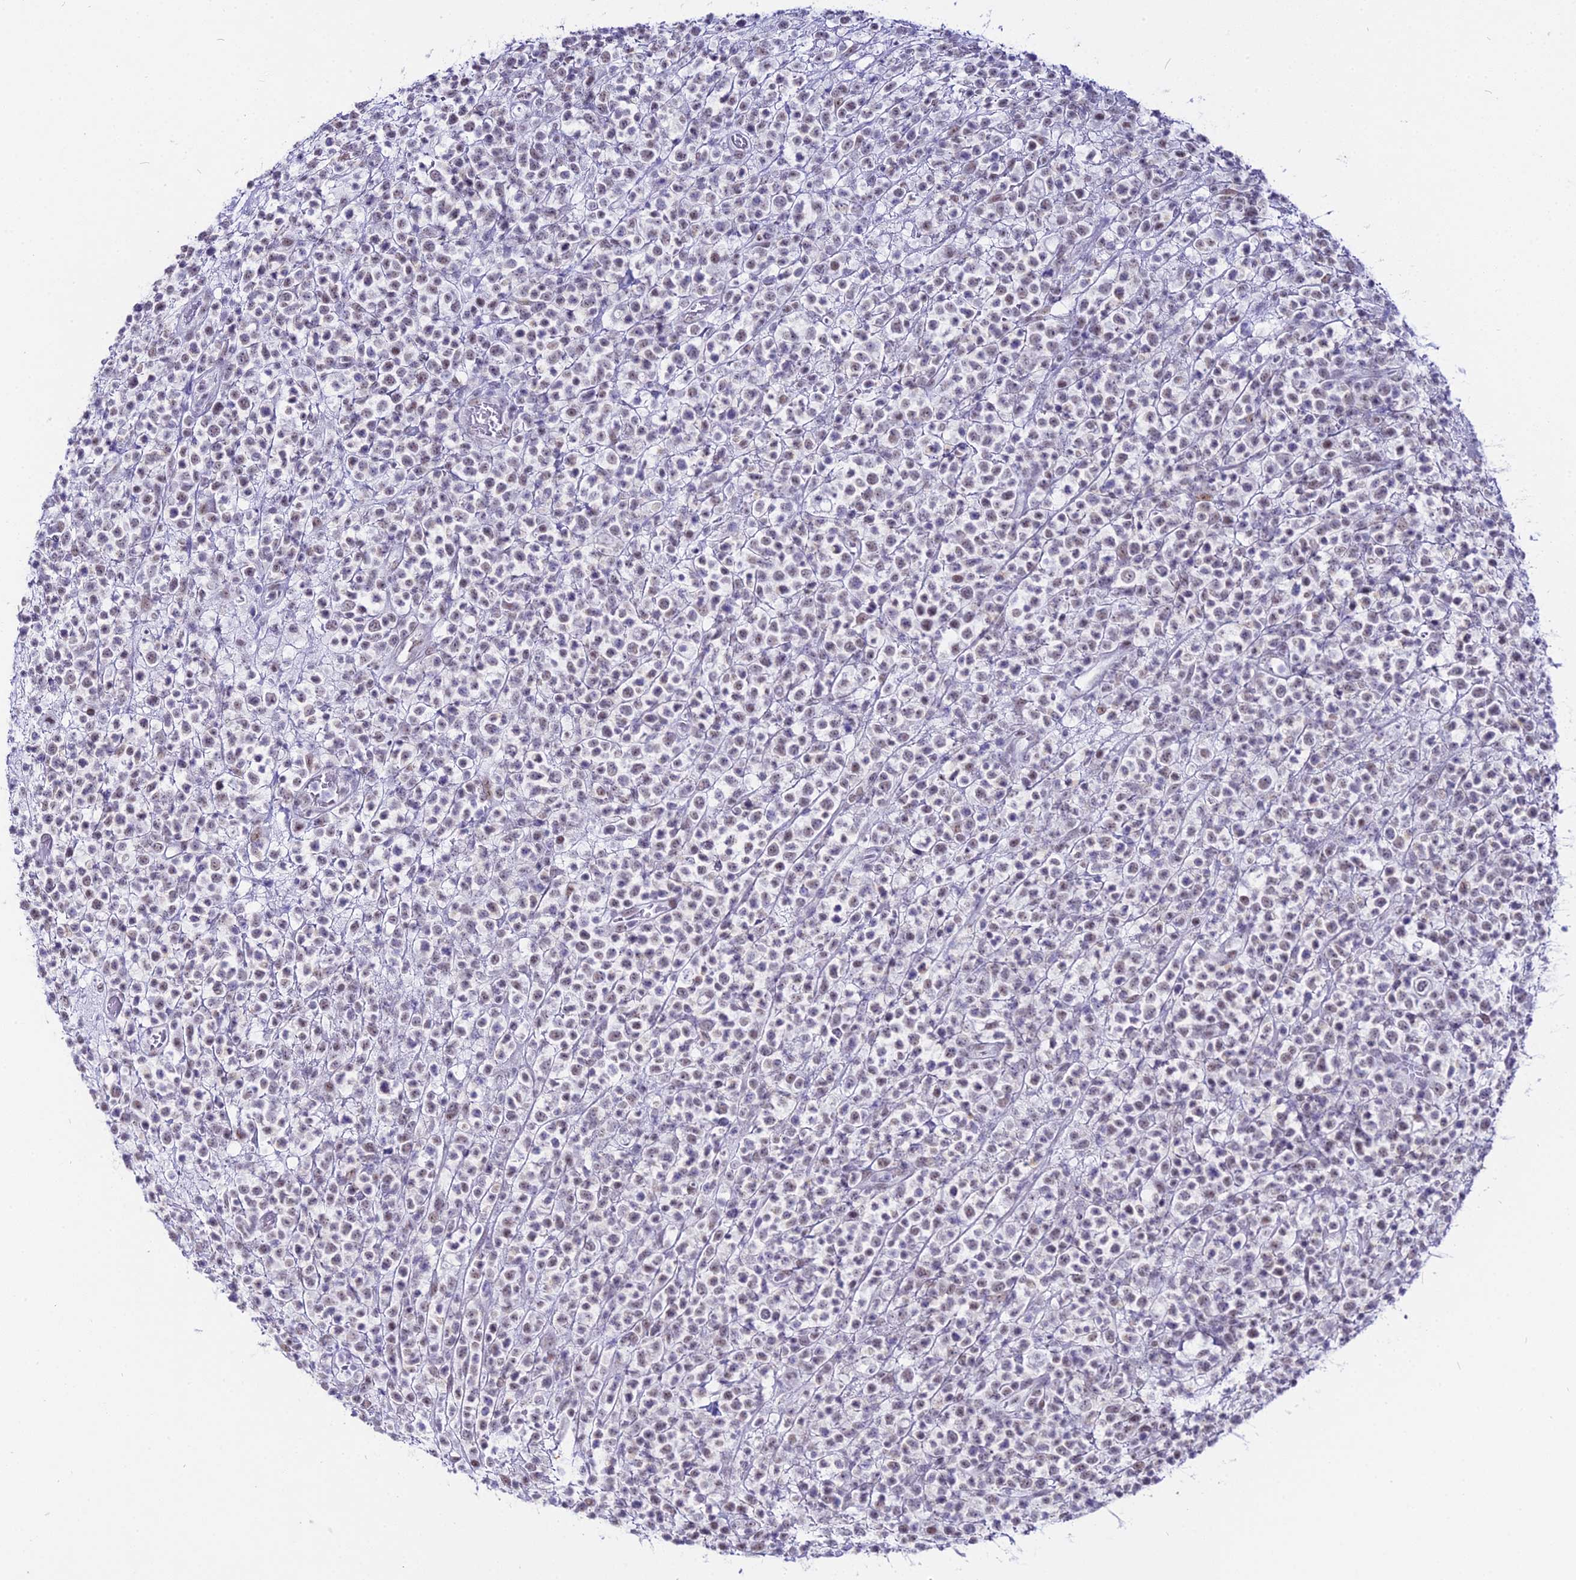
{"staining": {"intensity": "weak", "quantity": "<25%", "location": "nuclear"}, "tissue": "lymphoma", "cell_type": "Tumor cells", "image_type": "cancer", "snomed": [{"axis": "morphology", "description": "Malignant lymphoma, non-Hodgkin's type, High grade"}, {"axis": "topography", "description": "Colon"}], "caption": "High magnification brightfield microscopy of malignant lymphoma, non-Hodgkin's type (high-grade) stained with DAB (3,3'-diaminobenzidine) (brown) and counterstained with hematoxylin (blue): tumor cells show no significant staining.", "gene": "RBM12", "patient": {"sex": "female", "age": 53}}